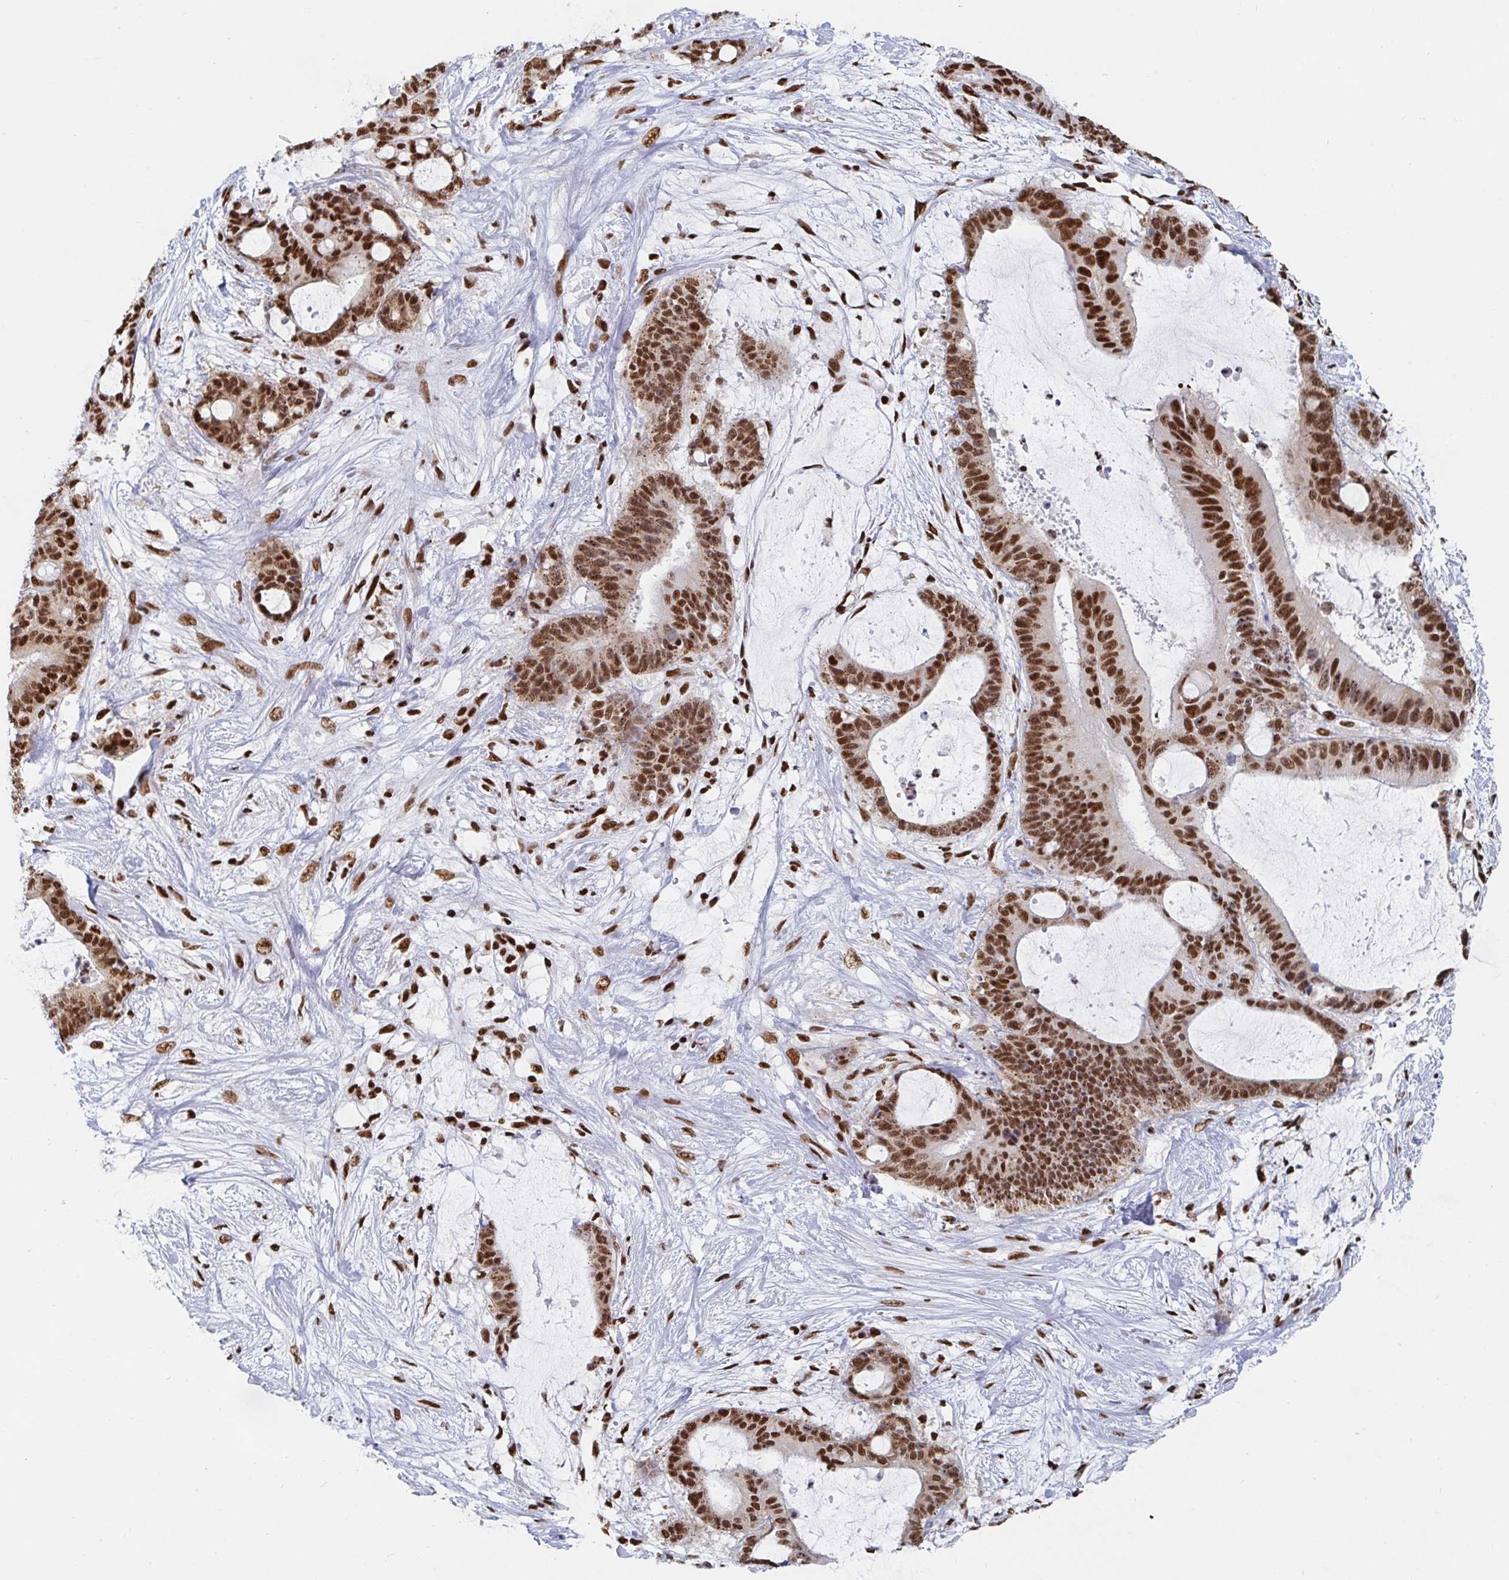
{"staining": {"intensity": "strong", "quantity": ">75%", "location": "nuclear"}, "tissue": "liver cancer", "cell_type": "Tumor cells", "image_type": "cancer", "snomed": [{"axis": "morphology", "description": "Normal tissue, NOS"}, {"axis": "morphology", "description": "Cholangiocarcinoma"}, {"axis": "topography", "description": "Liver"}, {"axis": "topography", "description": "Peripheral nerve tissue"}], "caption": "Tumor cells reveal high levels of strong nuclear staining in approximately >75% of cells in liver cancer (cholangiocarcinoma).", "gene": "EWSR1", "patient": {"sex": "female", "age": 73}}